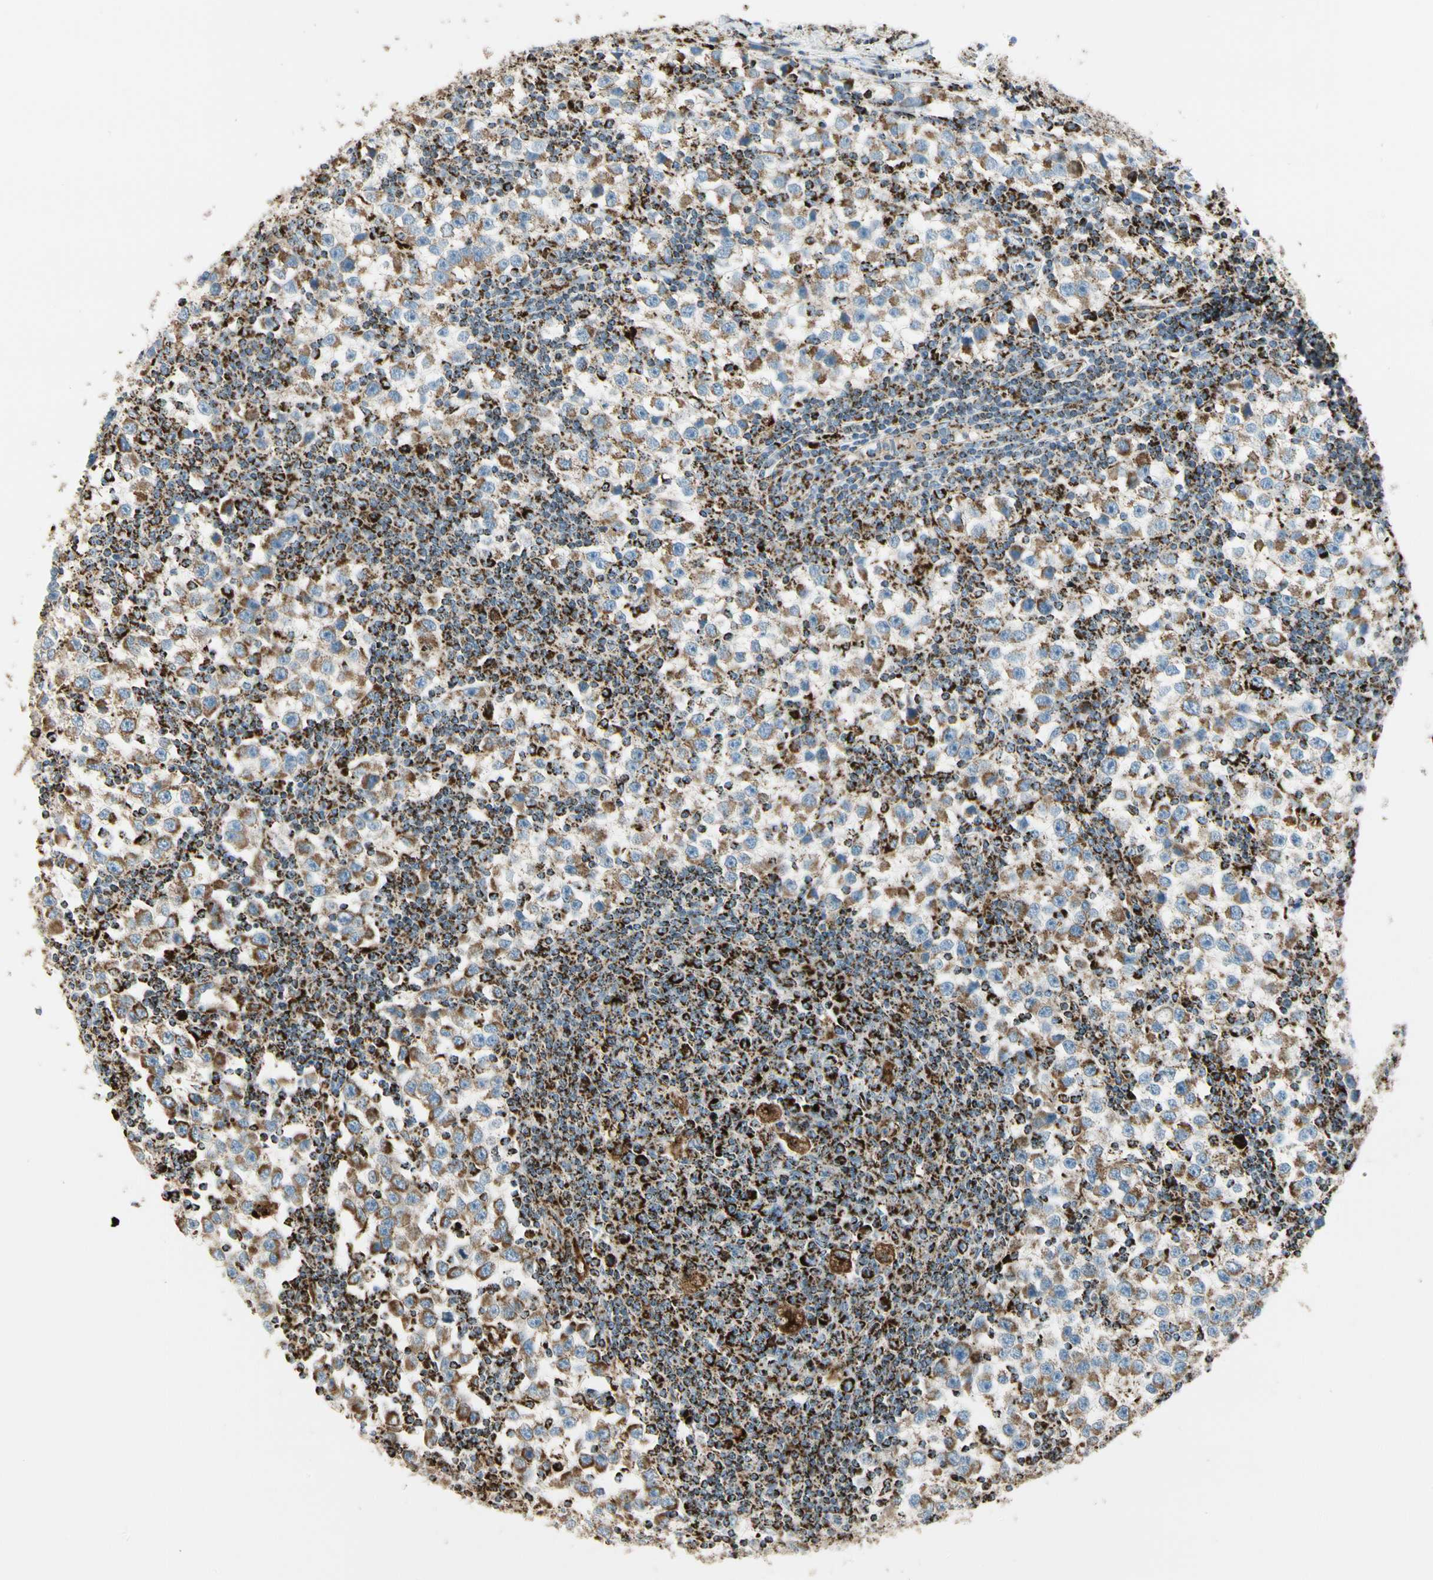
{"staining": {"intensity": "moderate", "quantity": "25%-75%", "location": "cytoplasmic/membranous"}, "tissue": "testis cancer", "cell_type": "Tumor cells", "image_type": "cancer", "snomed": [{"axis": "morphology", "description": "Seminoma, NOS"}, {"axis": "topography", "description": "Testis"}], "caption": "A high-resolution image shows immunohistochemistry (IHC) staining of testis cancer, which reveals moderate cytoplasmic/membranous expression in approximately 25%-75% of tumor cells.", "gene": "ME2", "patient": {"sex": "male", "age": 65}}